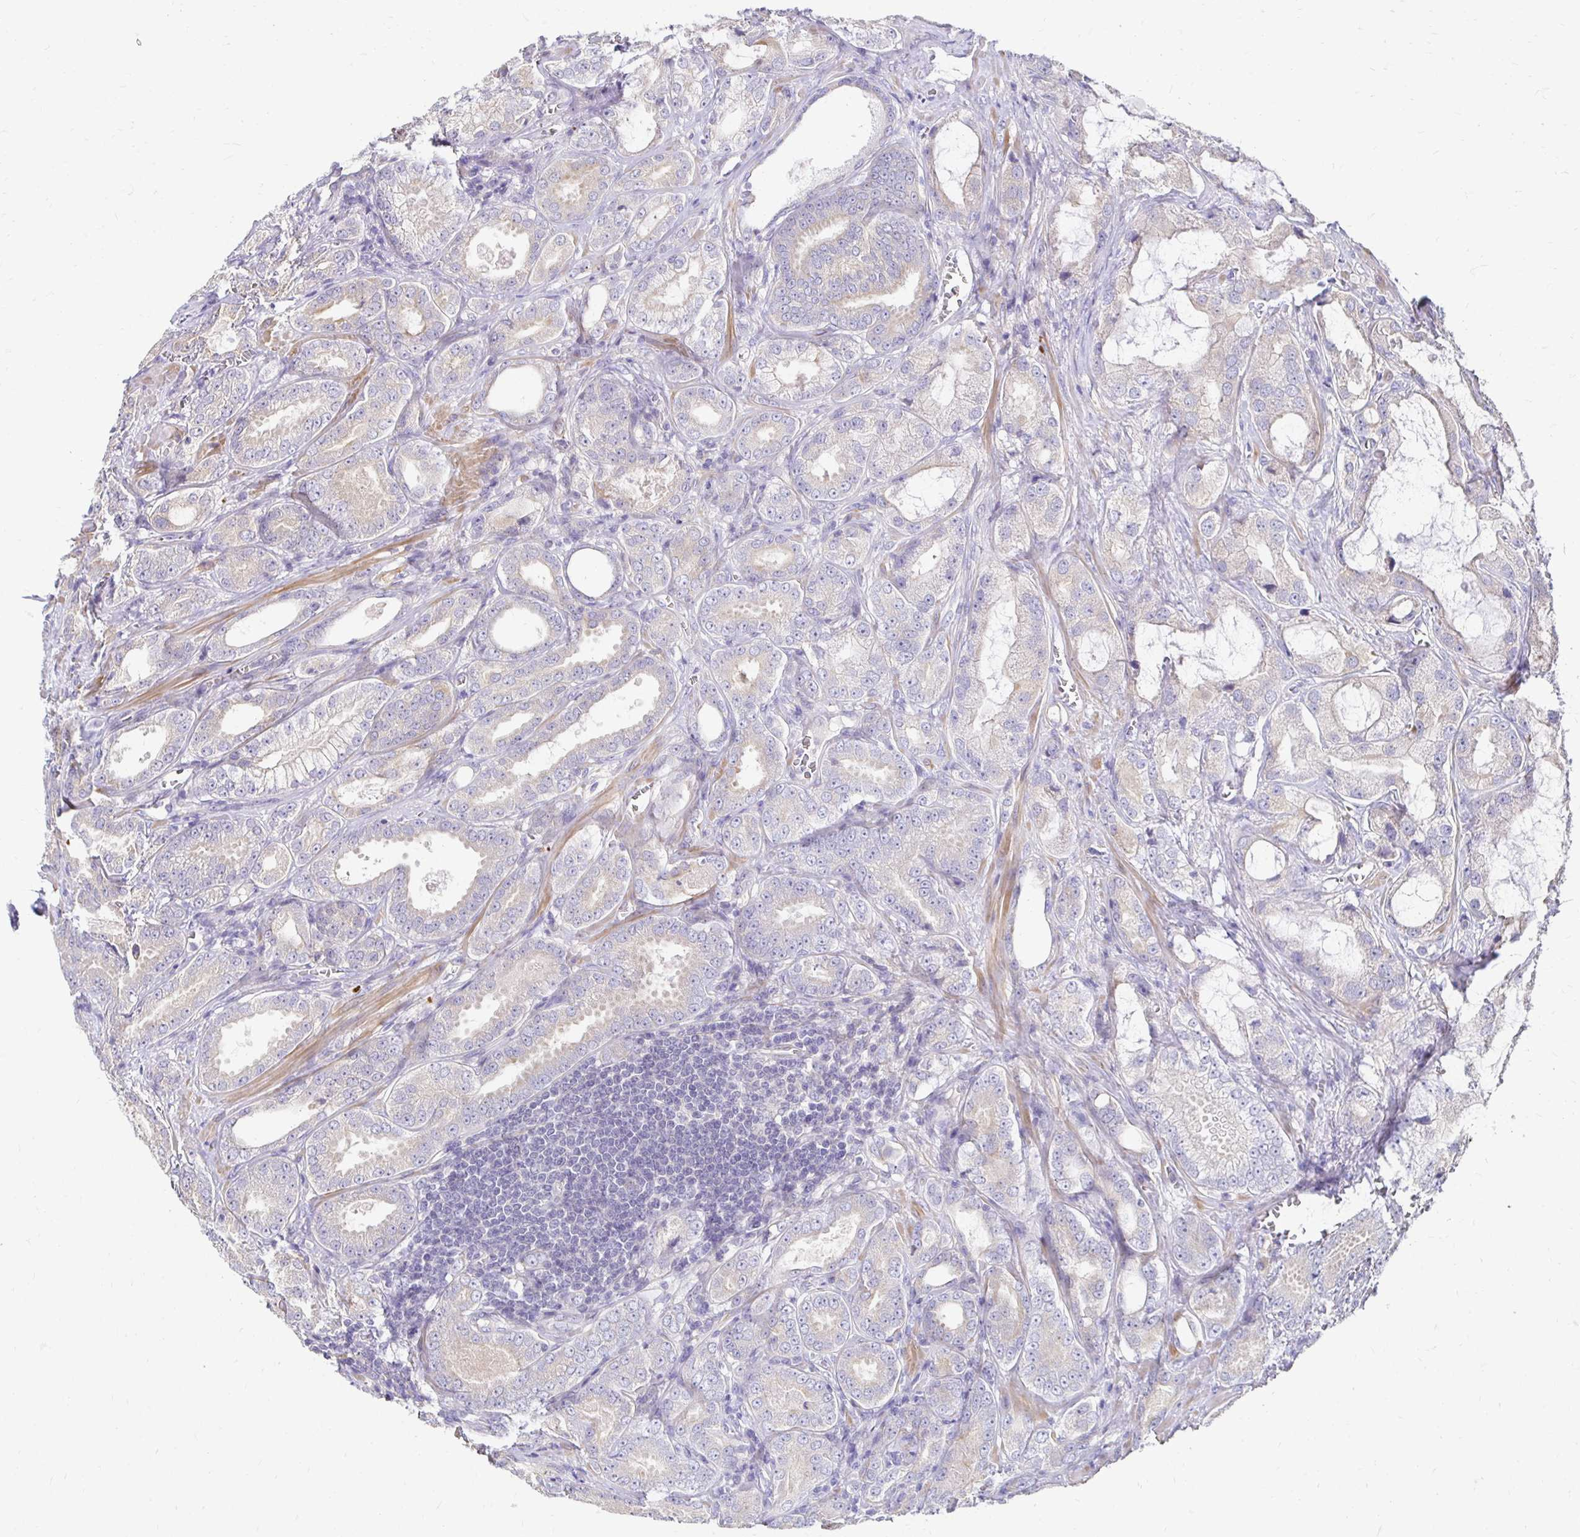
{"staining": {"intensity": "weak", "quantity": "<25%", "location": "cytoplasmic/membranous"}, "tissue": "prostate cancer", "cell_type": "Tumor cells", "image_type": "cancer", "snomed": [{"axis": "morphology", "description": "Adenocarcinoma, High grade"}, {"axis": "topography", "description": "Prostate"}], "caption": "Tumor cells show no significant staining in high-grade adenocarcinoma (prostate).", "gene": "AKAP6", "patient": {"sex": "male", "age": 64}}